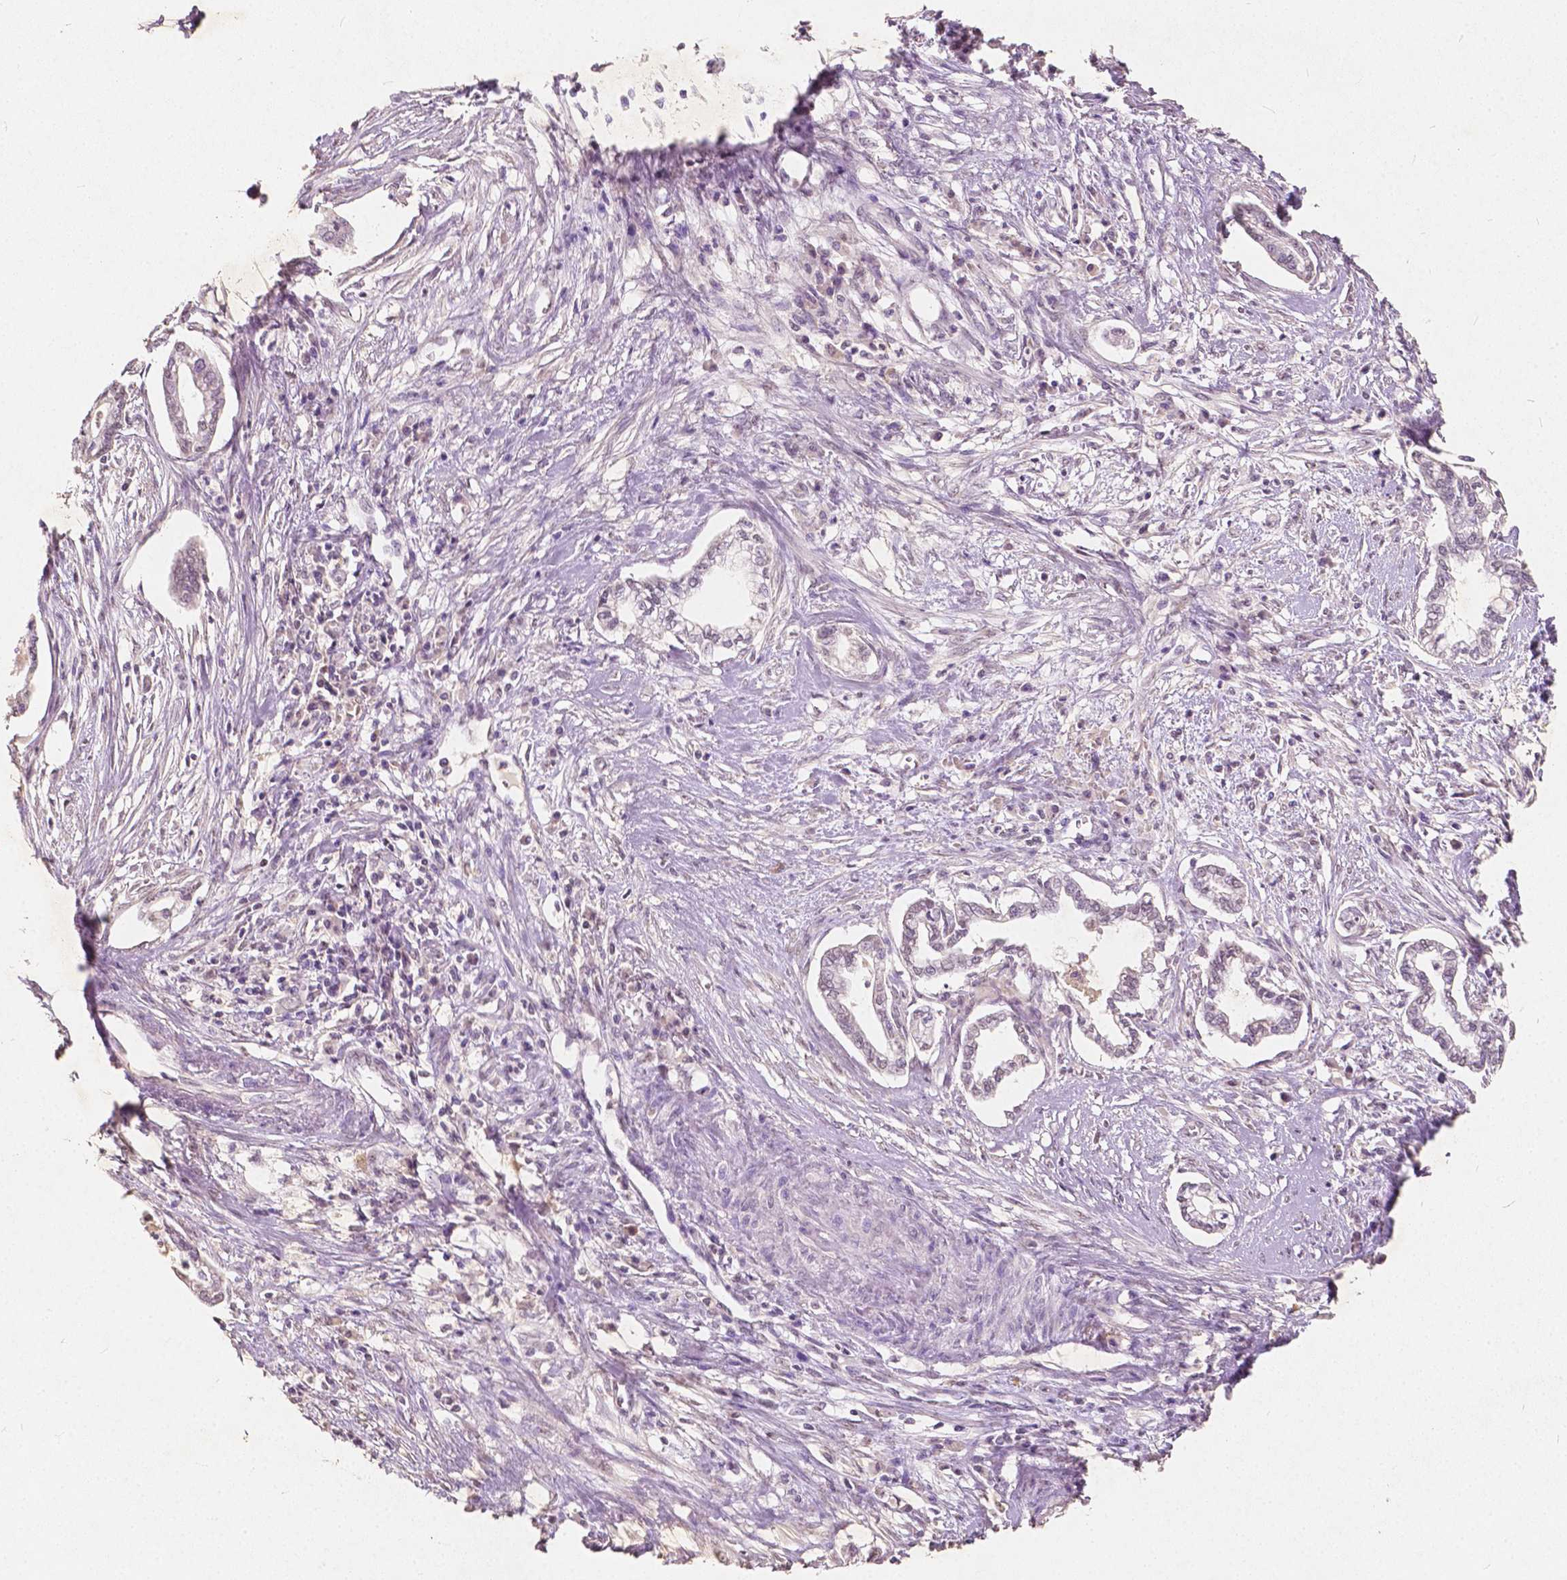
{"staining": {"intensity": "negative", "quantity": "none", "location": "none"}, "tissue": "cervical cancer", "cell_type": "Tumor cells", "image_type": "cancer", "snomed": [{"axis": "morphology", "description": "Adenocarcinoma, NOS"}, {"axis": "topography", "description": "Cervix"}], "caption": "Tumor cells are negative for protein expression in human cervical cancer. (DAB IHC visualized using brightfield microscopy, high magnification).", "gene": "SOX15", "patient": {"sex": "female", "age": 62}}